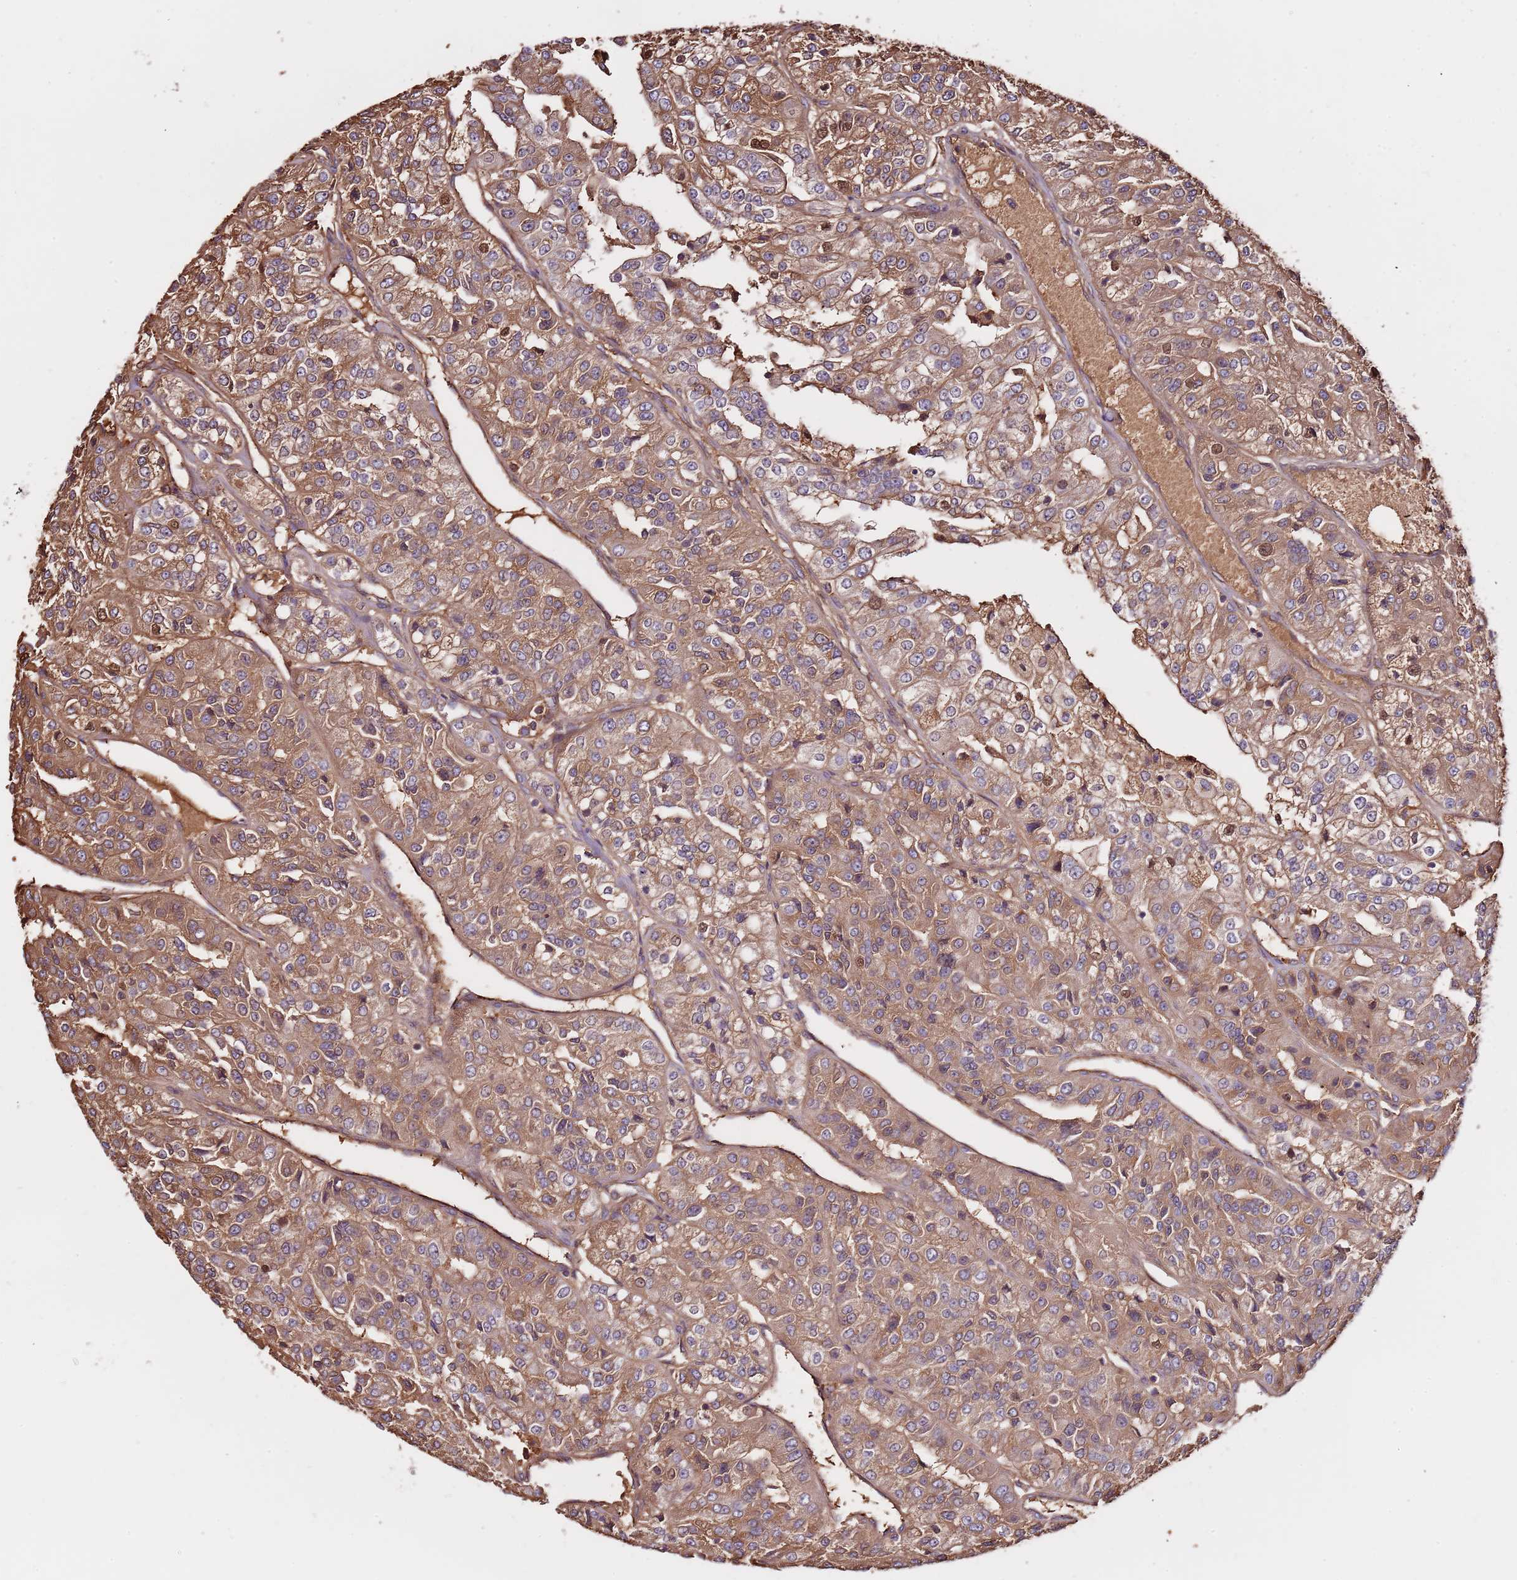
{"staining": {"intensity": "moderate", "quantity": "25%-75%", "location": "cytoplasmic/membranous,nuclear"}, "tissue": "renal cancer", "cell_type": "Tumor cells", "image_type": "cancer", "snomed": [{"axis": "morphology", "description": "Adenocarcinoma, NOS"}, {"axis": "topography", "description": "Kidney"}], "caption": "Immunohistochemical staining of renal adenocarcinoma exhibits medium levels of moderate cytoplasmic/membranous and nuclear protein staining in about 25%-75% of tumor cells.", "gene": "DENR", "patient": {"sex": "female", "age": 63}}